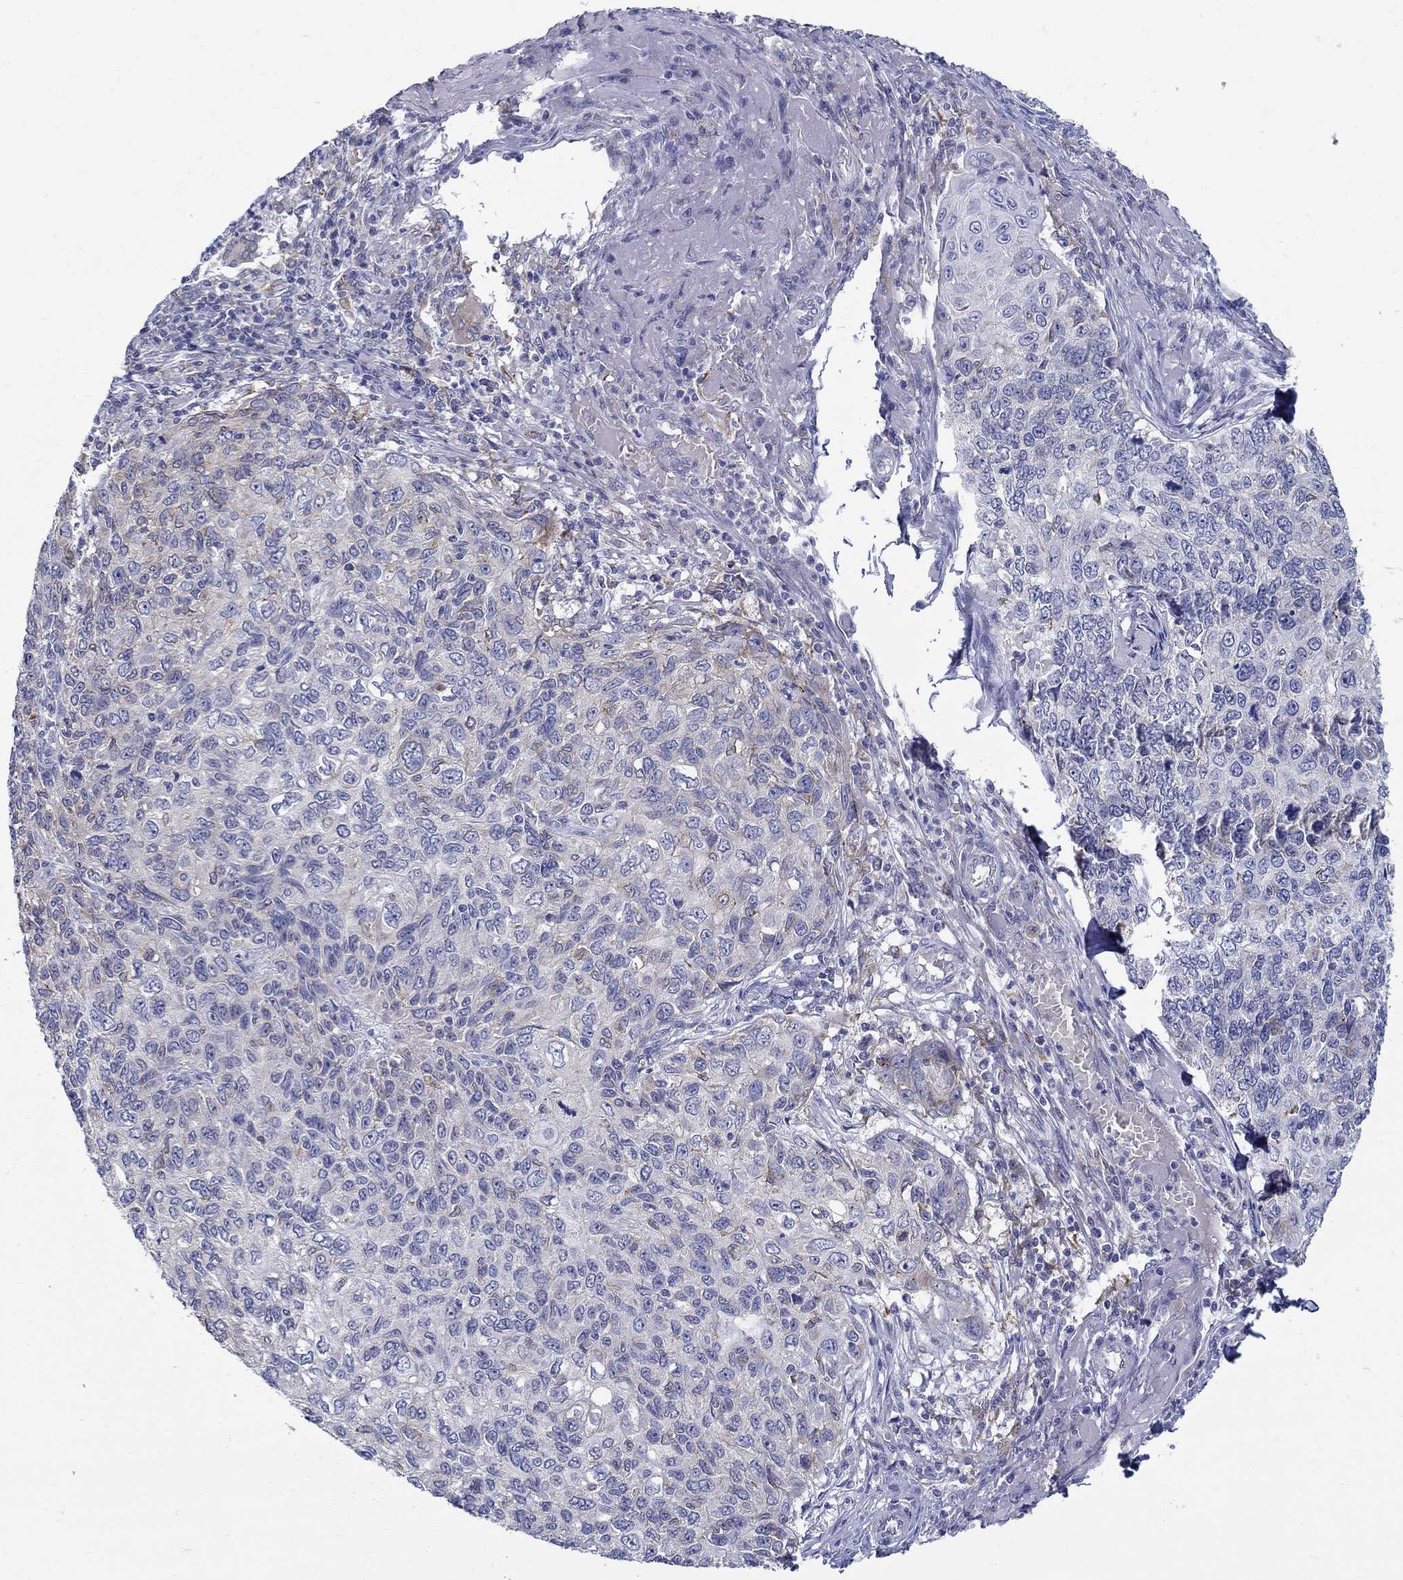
{"staining": {"intensity": "negative", "quantity": "none", "location": "none"}, "tissue": "skin cancer", "cell_type": "Tumor cells", "image_type": "cancer", "snomed": [{"axis": "morphology", "description": "Squamous cell carcinoma, NOS"}, {"axis": "topography", "description": "Skin"}], "caption": "Immunohistochemistry (IHC) photomicrograph of neoplastic tissue: human skin cancer stained with DAB exhibits no significant protein expression in tumor cells.", "gene": "QRFPR", "patient": {"sex": "male", "age": 92}}